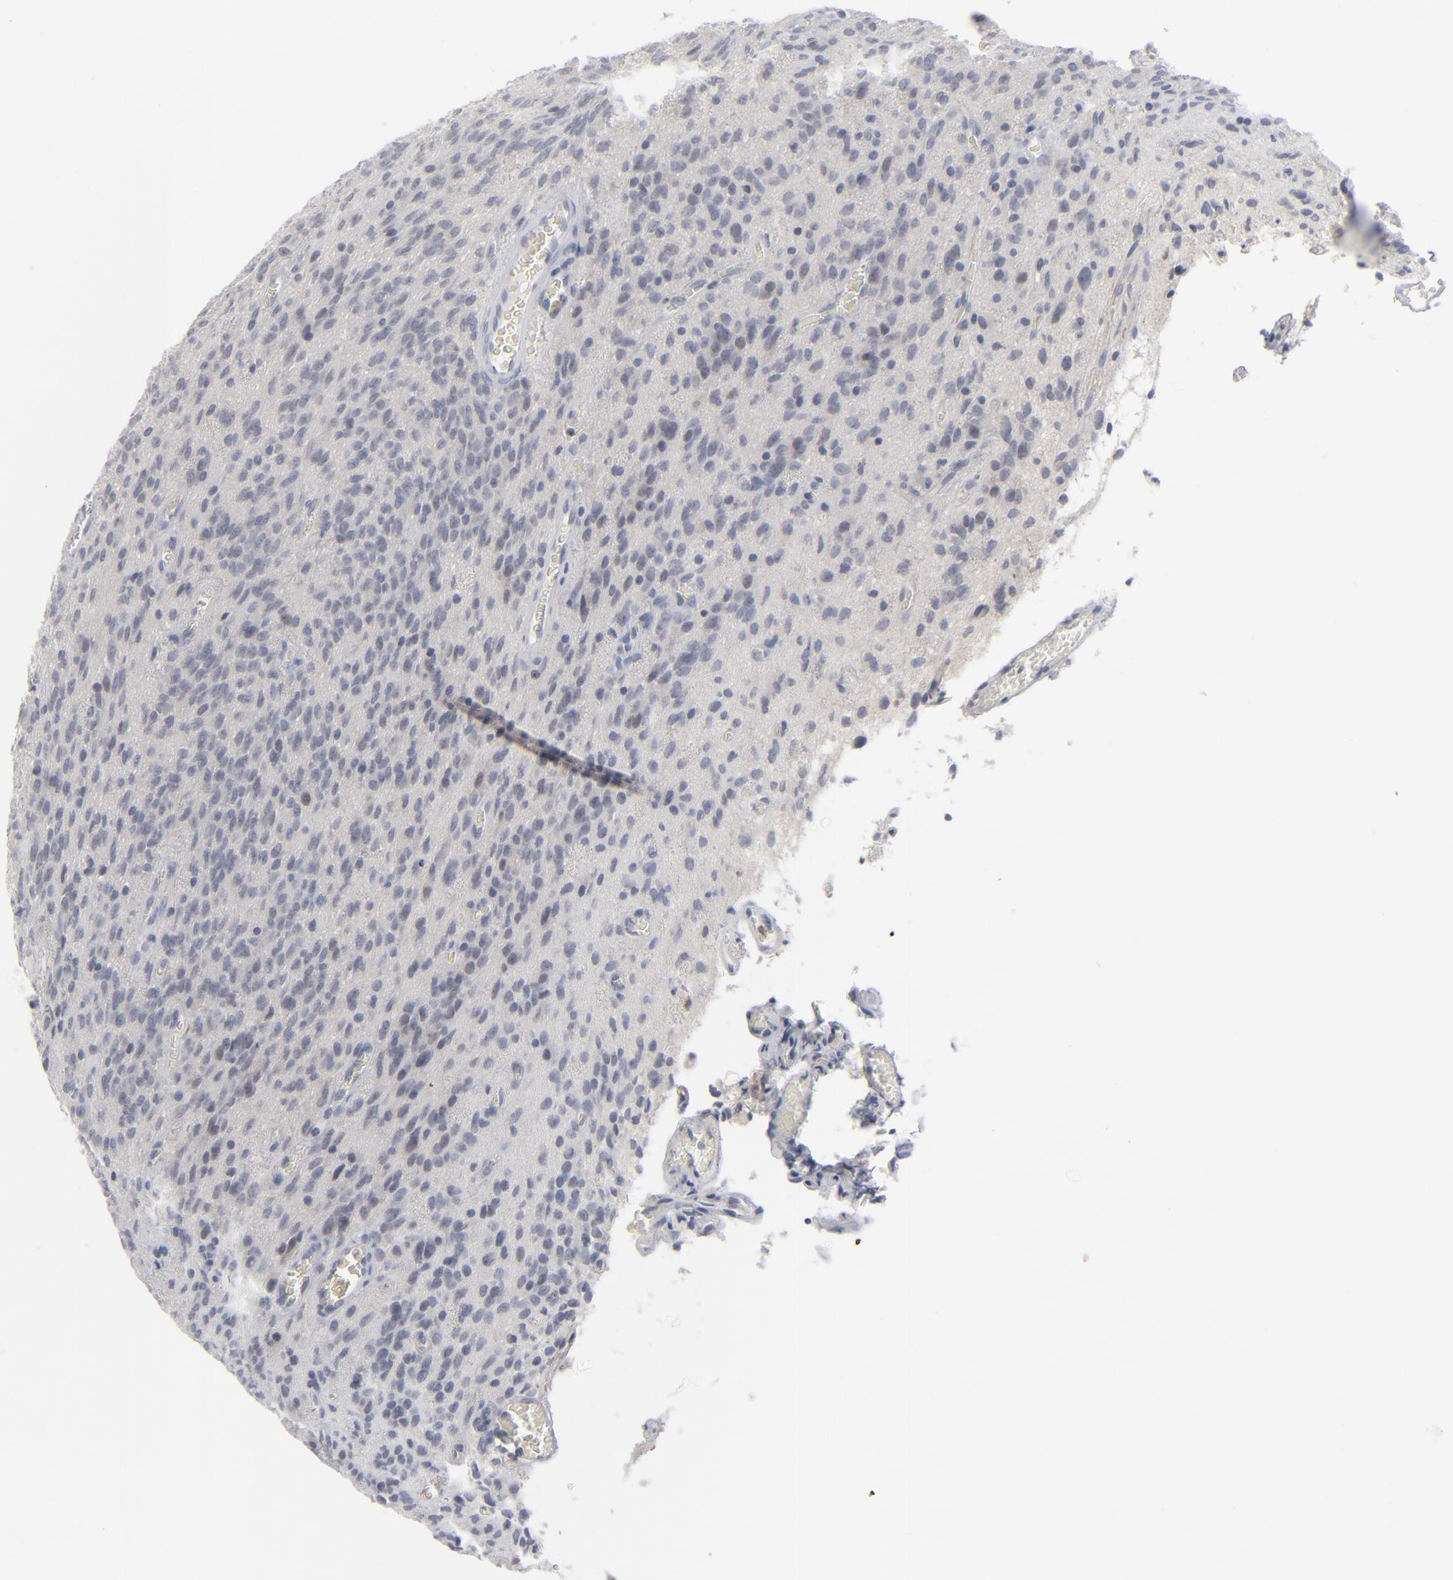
{"staining": {"intensity": "negative", "quantity": "none", "location": "none"}, "tissue": "glioma", "cell_type": "Tumor cells", "image_type": "cancer", "snomed": [{"axis": "morphology", "description": "Glioma, malignant, Low grade"}, {"axis": "topography", "description": "Brain"}], "caption": "Immunohistochemical staining of human malignant glioma (low-grade) shows no significant staining in tumor cells.", "gene": "POF1B", "patient": {"sex": "female", "age": 15}}